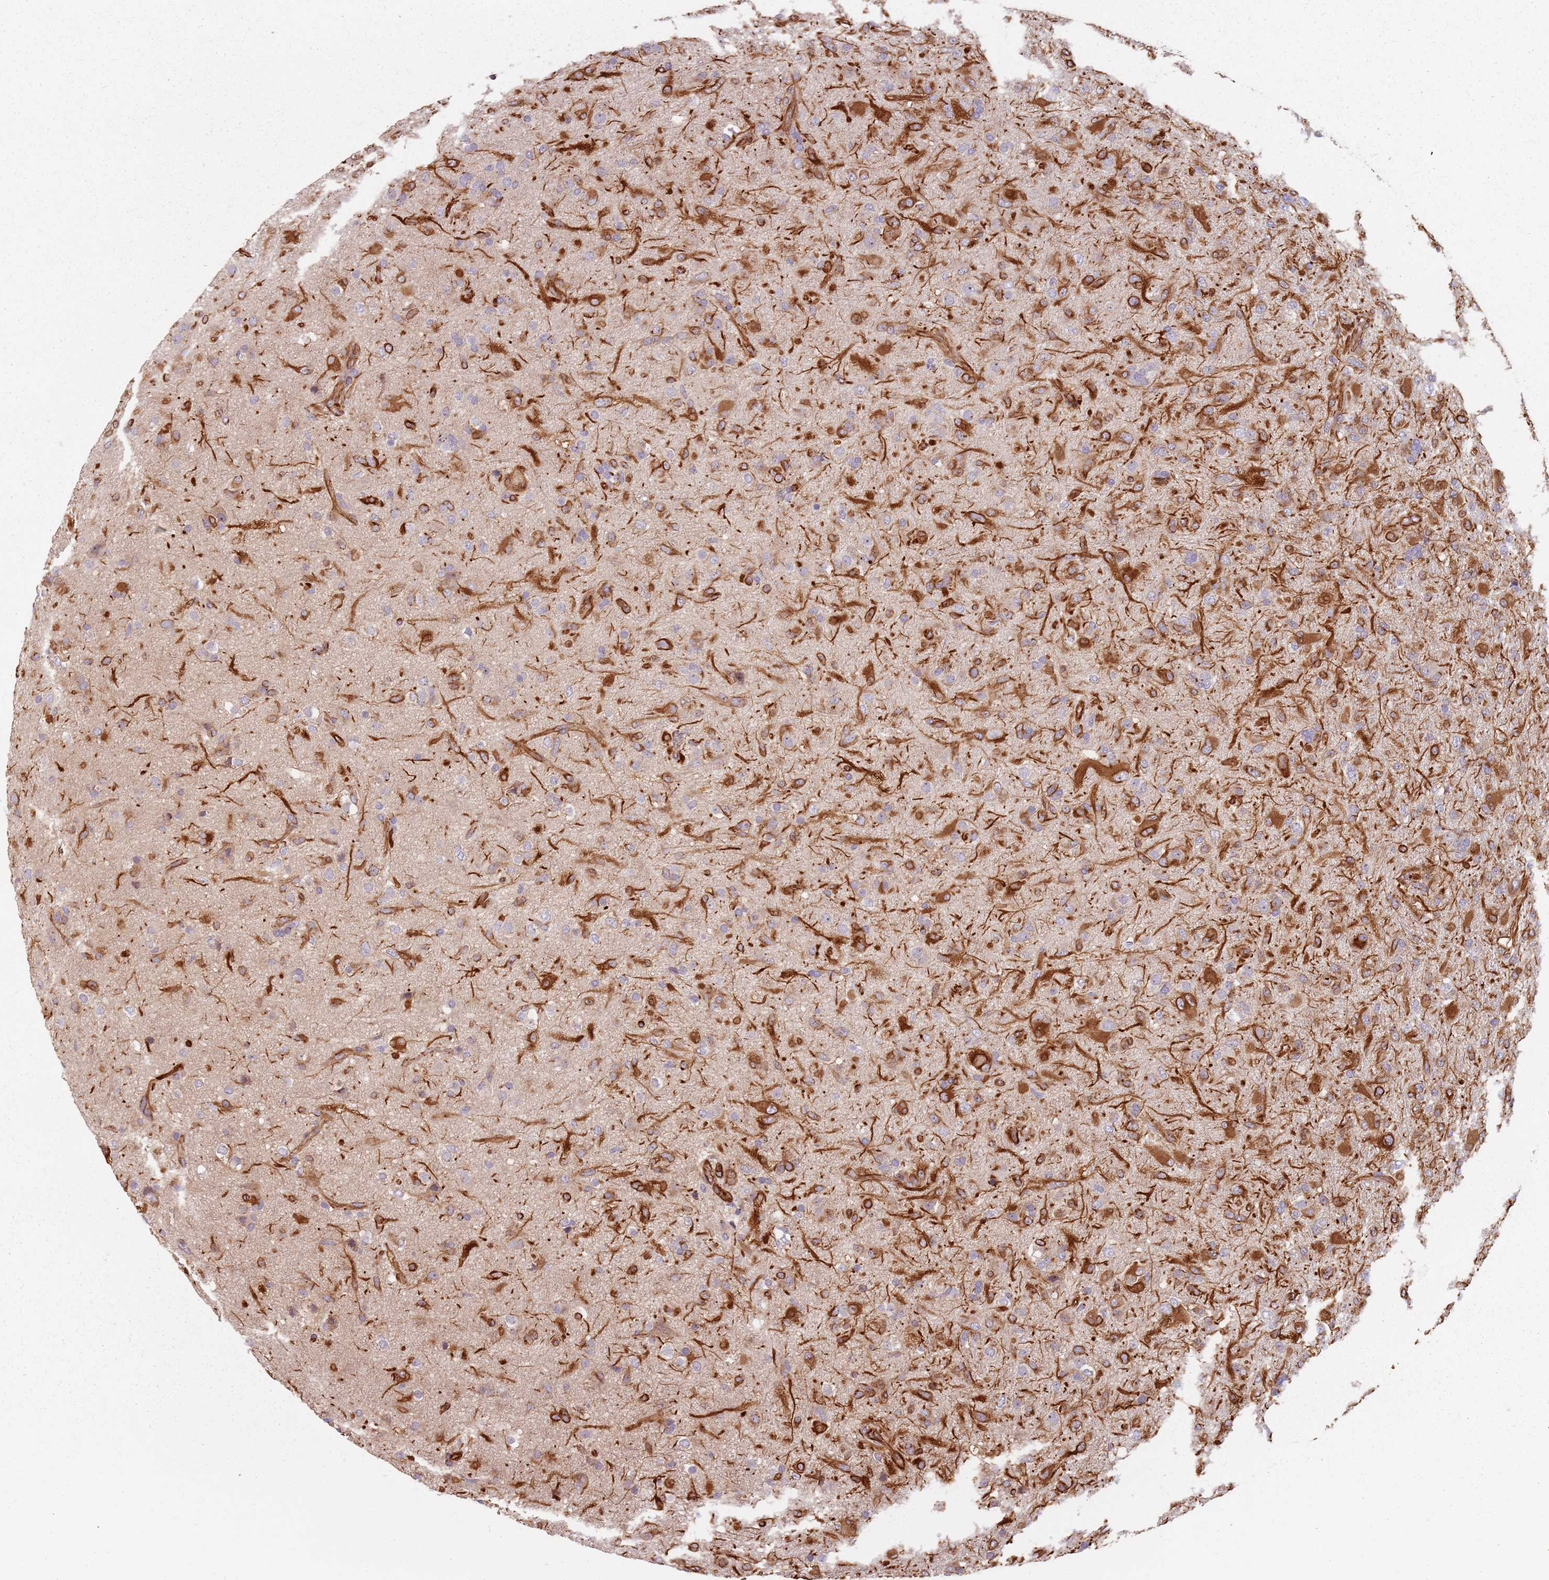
{"staining": {"intensity": "strong", "quantity": ">75%", "location": "cytoplasmic/membranous"}, "tissue": "glioma", "cell_type": "Tumor cells", "image_type": "cancer", "snomed": [{"axis": "morphology", "description": "Glioma, malignant, Low grade"}, {"axis": "topography", "description": "Brain"}], "caption": "This is a photomicrograph of IHC staining of malignant glioma (low-grade), which shows strong staining in the cytoplasmic/membranous of tumor cells.", "gene": "GAS2L3", "patient": {"sex": "male", "age": 65}}